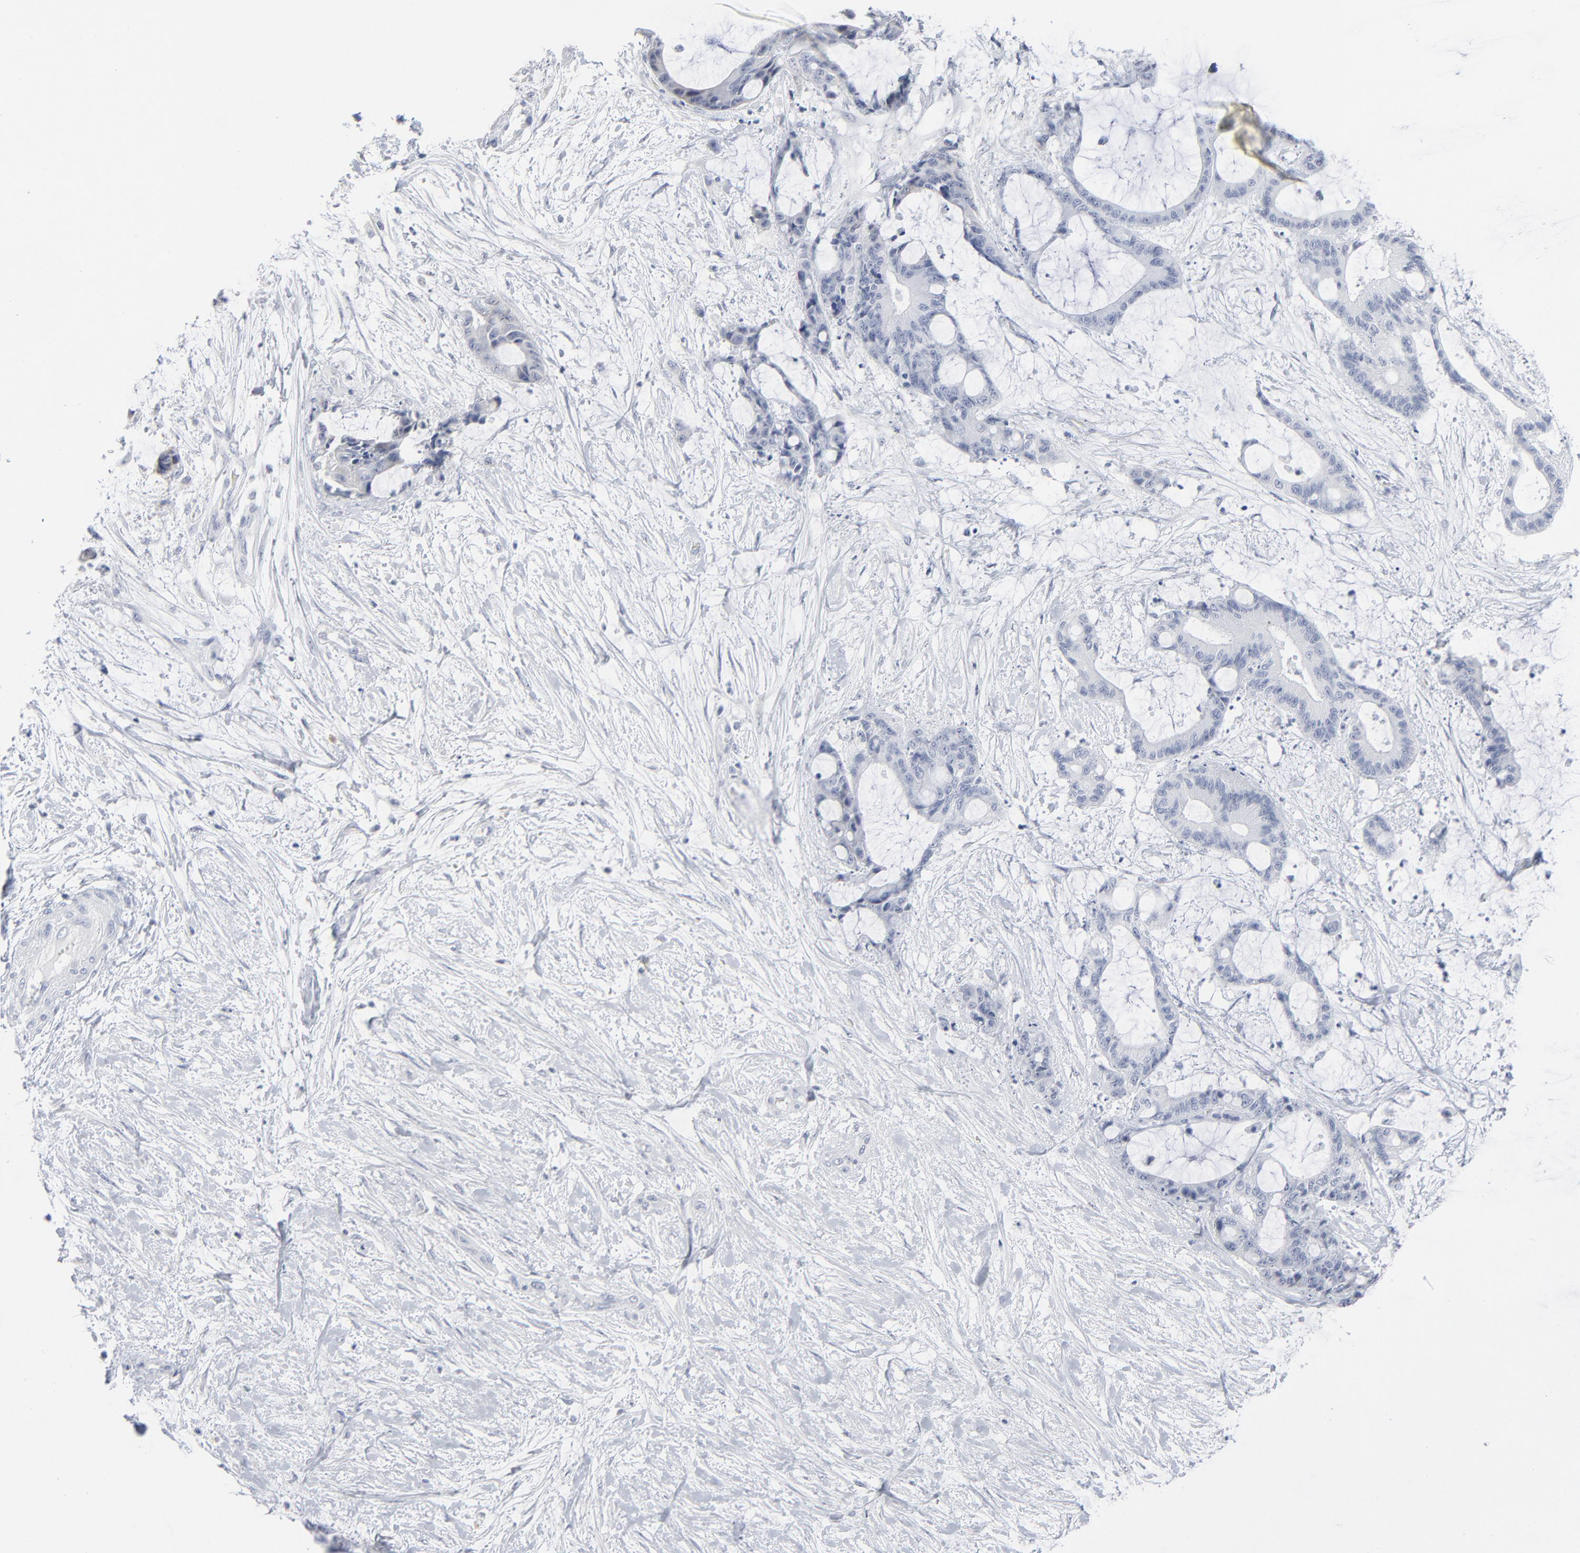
{"staining": {"intensity": "negative", "quantity": "none", "location": "none"}, "tissue": "liver cancer", "cell_type": "Tumor cells", "image_type": "cancer", "snomed": [{"axis": "morphology", "description": "Cholangiocarcinoma"}, {"axis": "topography", "description": "Liver"}], "caption": "Immunohistochemistry histopathology image of neoplastic tissue: liver cholangiocarcinoma stained with DAB shows no significant protein staining in tumor cells.", "gene": "PAGE1", "patient": {"sex": "female", "age": 73}}